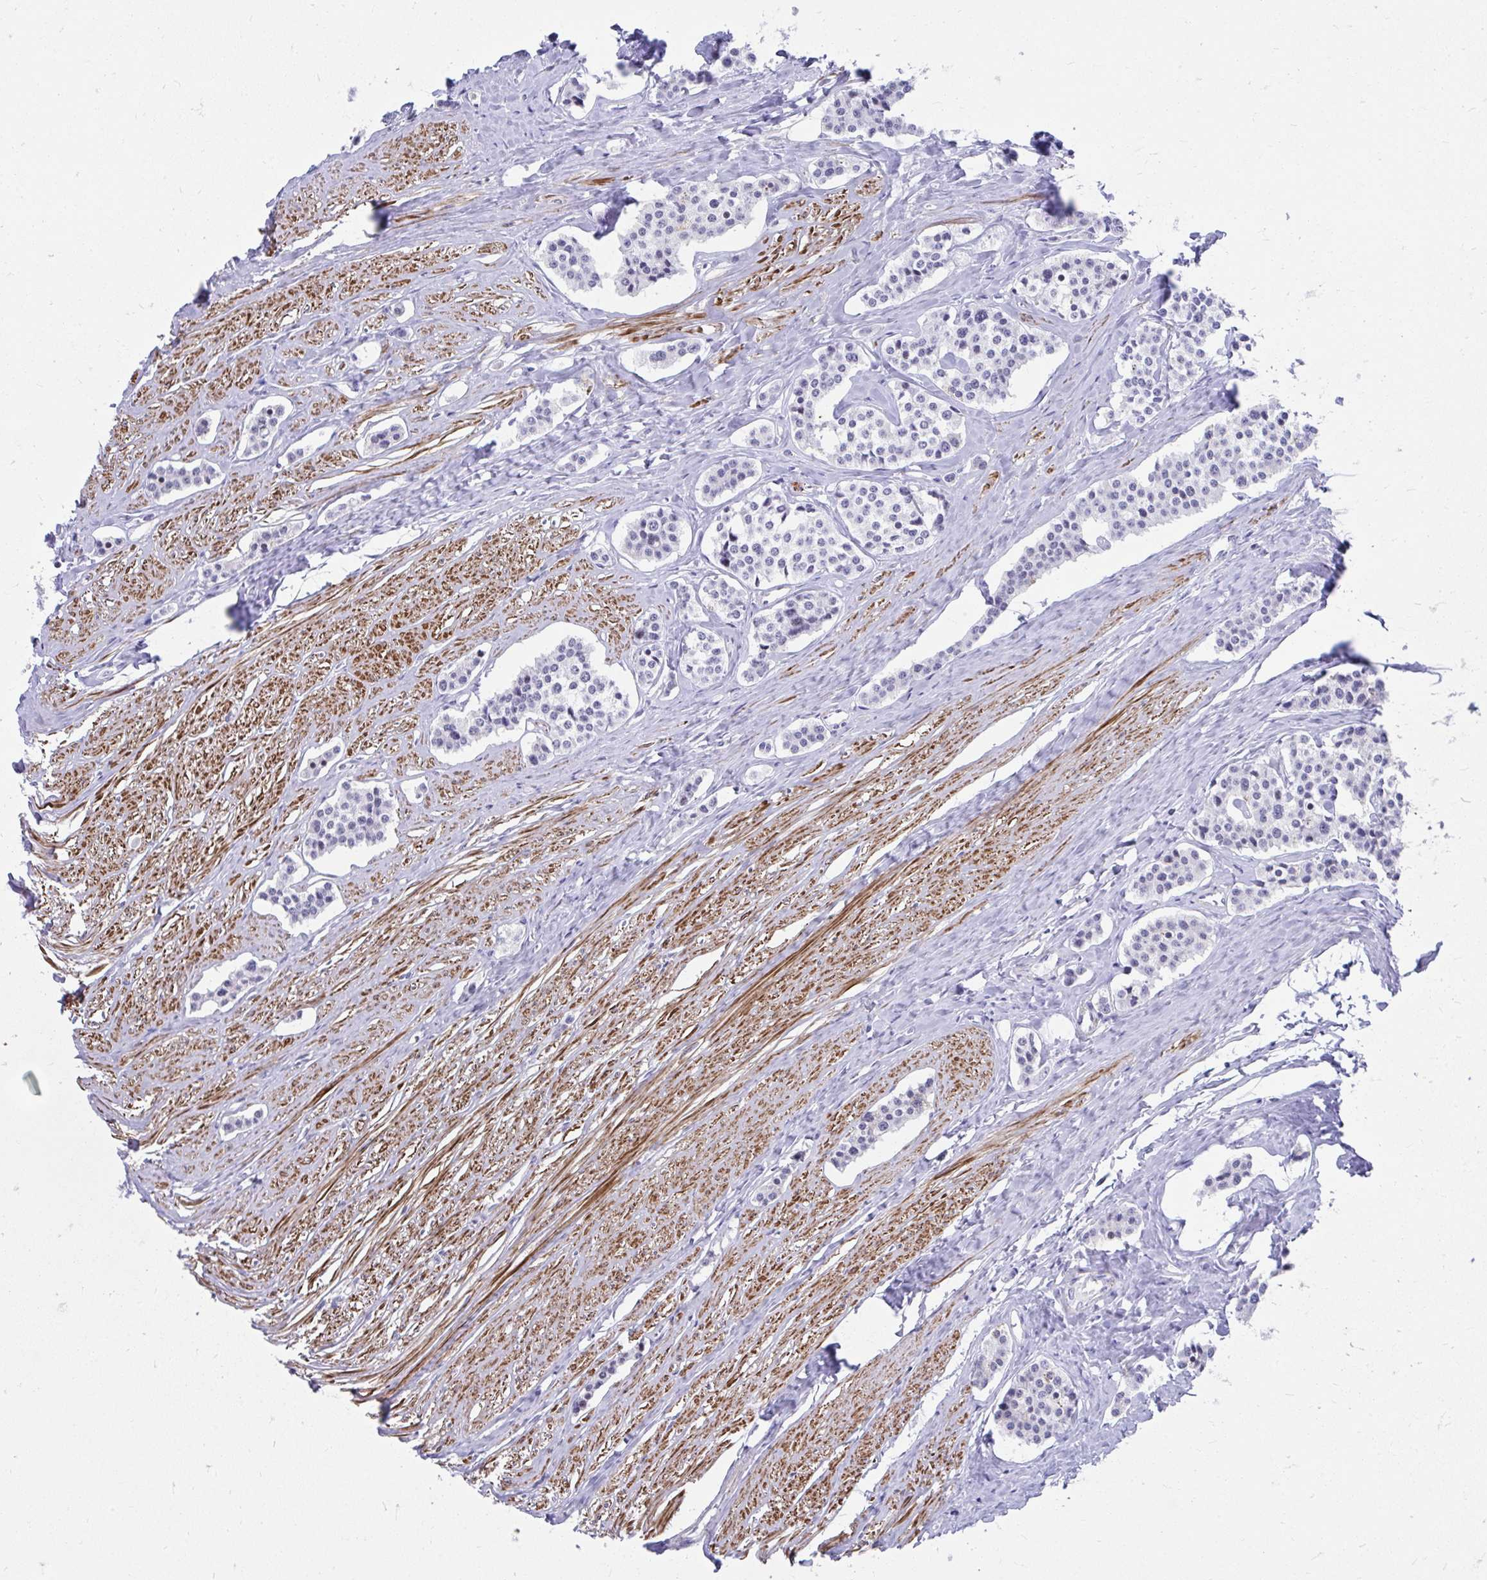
{"staining": {"intensity": "negative", "quantity": "none", "location": "none"}, "tissue": "carcinoid", "cell_type": "Tumor cells", "image_type": "cancer", "snomed": [{"axis": "morphology", "description": "Carcinoid, malignant, NOS"}, {"axis": "topography", "description": "Small intestine"}], "caption": "IHC photomicrograph of human malignant carcinoid stained for a protein (brown), which displays no positivity in tumor cells.", "gene": "CSTB", "patient": {"sex": "male", "age": 60}}